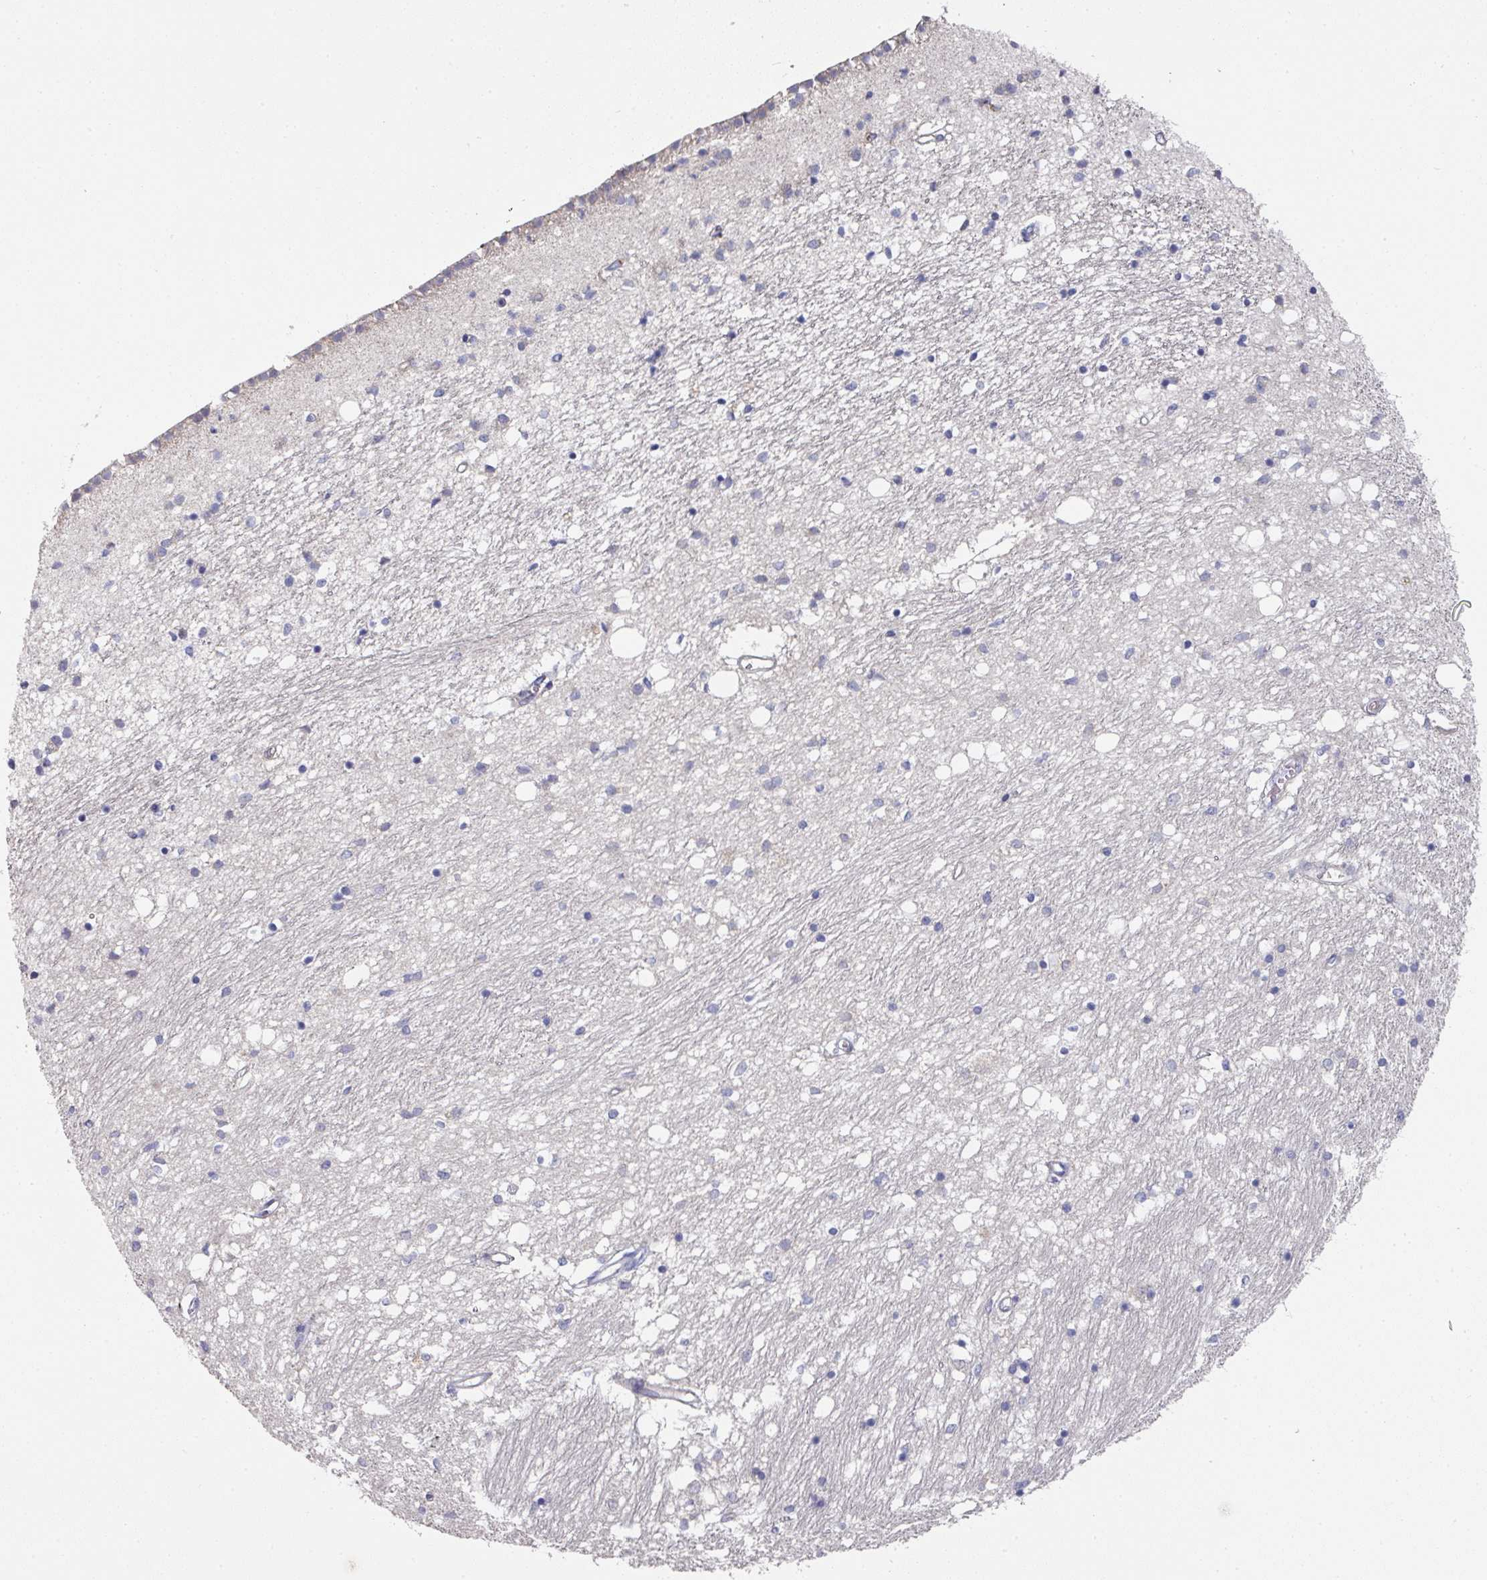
{"staining": {"intensity": "negative", "quantity": "none", "location": "none"}, "tissue": "caudate", "cell_type": "Glial cells", "image_type": "normal", "snomed": [{"axis": "morphology", "description": "Normal tissue, NOS"}, {"axis": "topography", "description": "Lateral ventricle wall"}], "caption": "Human caudate stained for a protein using immunohistochemistry (IHC) exhibits no staining in glial cells.", "gene": "PYROXD2", "patient": {"sex": "male", "age": 70}}